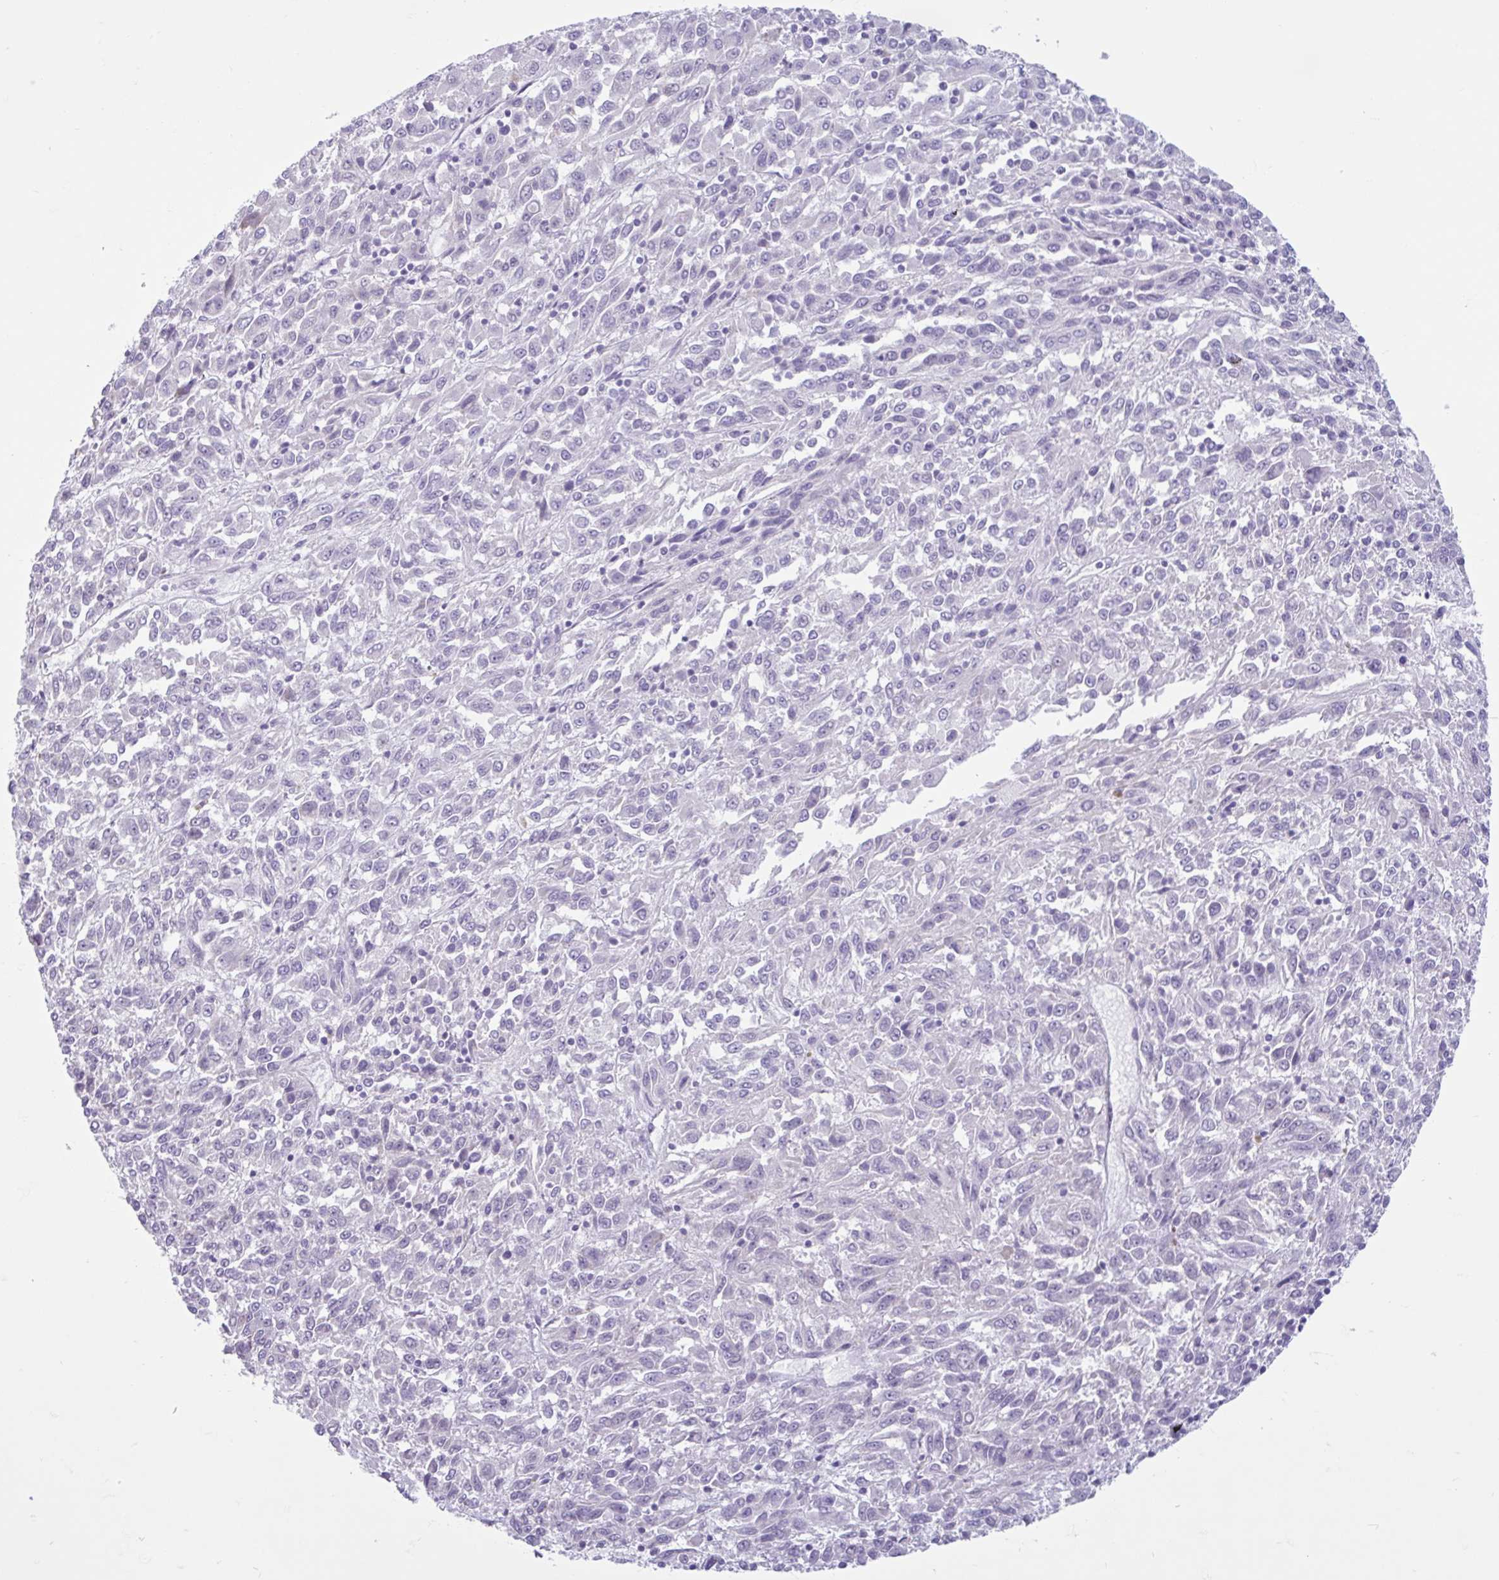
{"staining": {"intensity": "negative", "quantity": "none", "location": "none"}, "tissue": "melanoma", "cell_type": "Tumor cells", "image_type": "cancer", "snomed": [{"axis": "morphology", "description": "Malignant melanoma, Metastatic site"}, {"axis": "topography", "description": "Lung"}], "caption": "Malignant melanoma (metastatic site) was stained to show a protein in brown. There is no significant positivity in tumor cells. Brightfield microscopy of immunohistochemistry (IHC) stained with DAB (3,3'-diaminobenzidine) (brown) and hematoxylin (blue), captured at high magnification.", "gene": "FAM153A", "patient": {"sex": "male", "age": 64}}